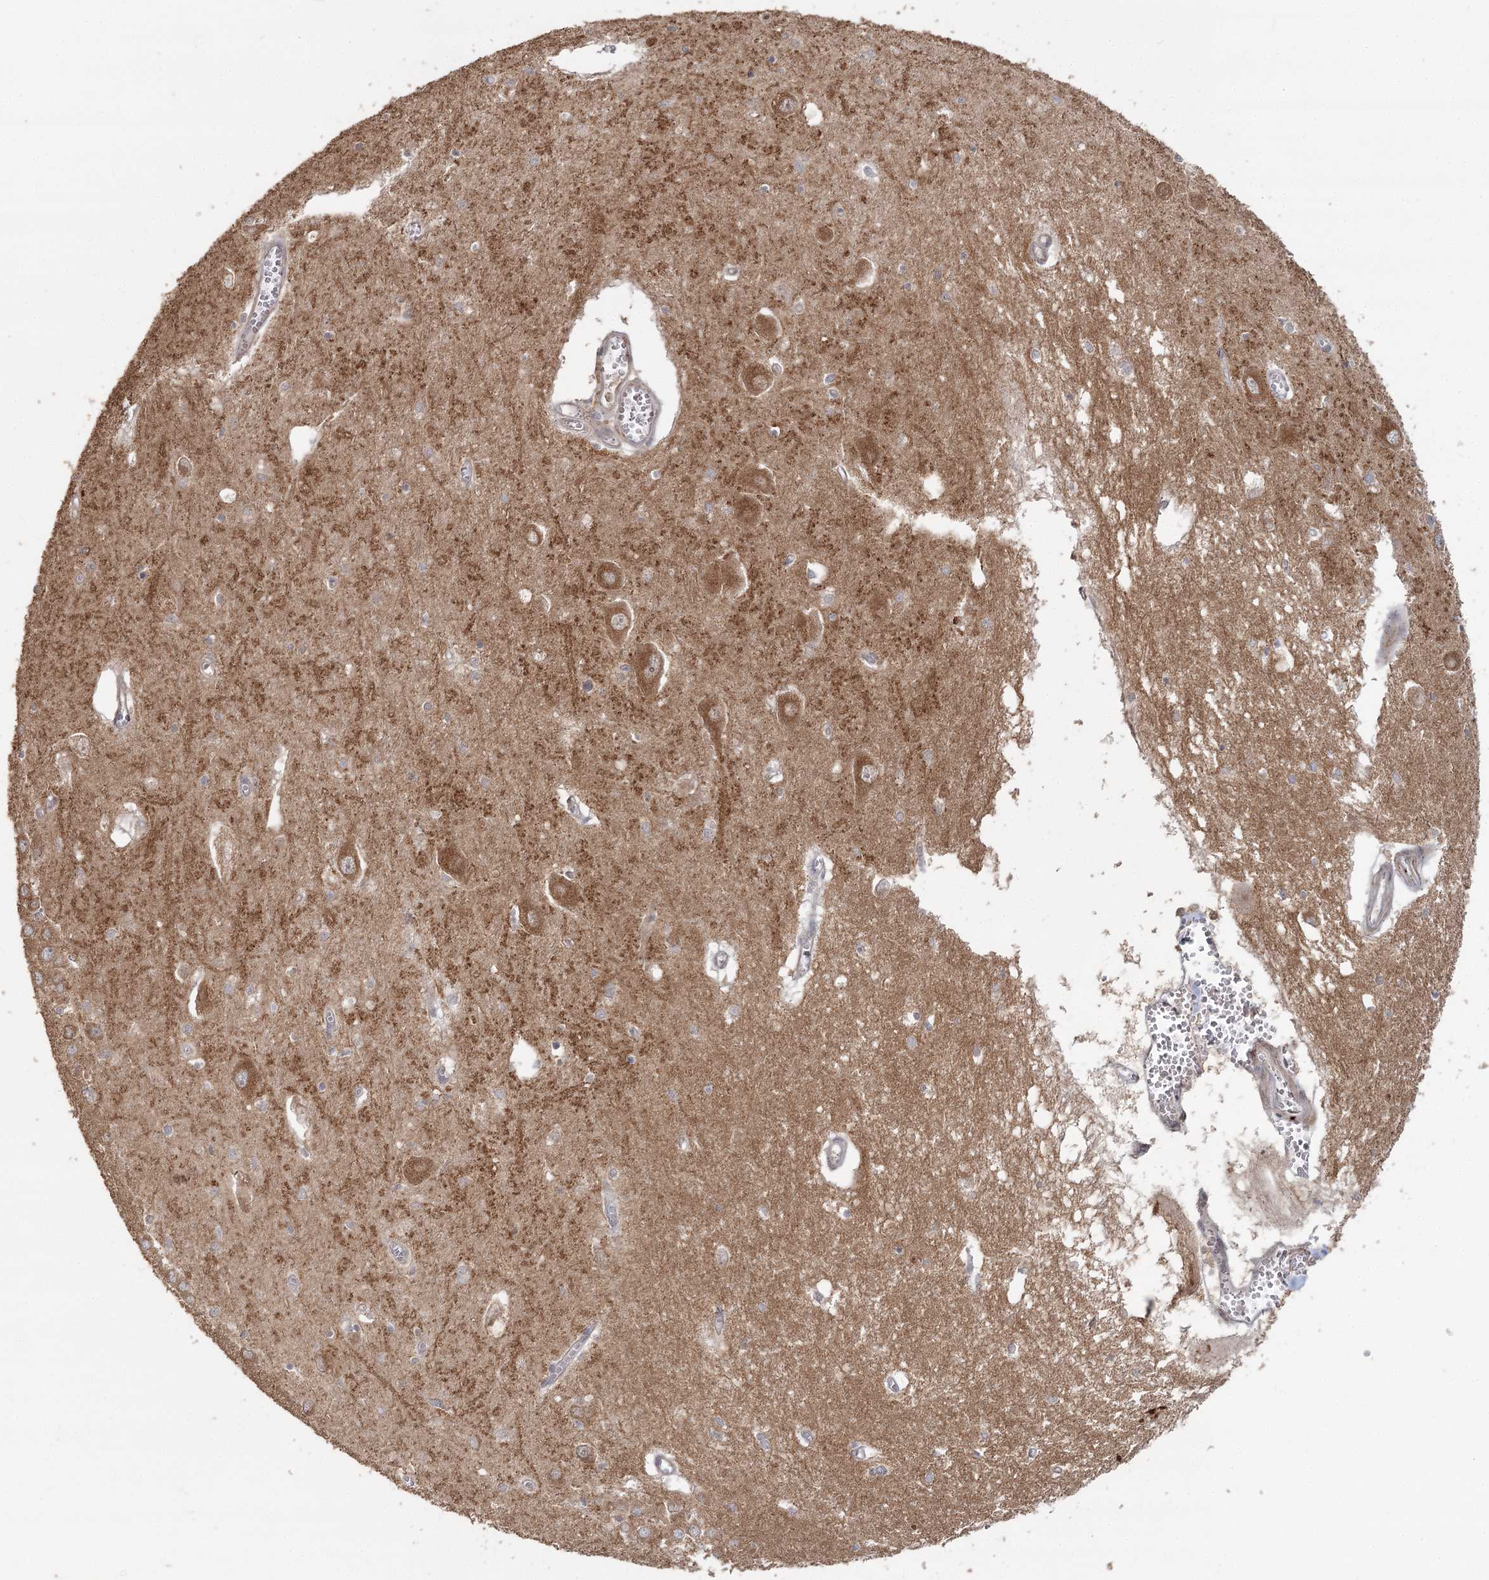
{"staining": {"intensity": "weak", "quantity": "<25%", "location": "cytoplasmic/membranous"}, "tissue": "hippocampus", "cell_type": "Glial cells", "image_type": "normal", "snomed": [{"axis": "morphology", "description": "Normal tissue, NOS"}, {"axis": "topography", "description": "Hippocampus"}], "caption": "Immunohistochemistry (IHC) photomicrograph of normal human hippocampus stained for a protein (brown), which exhibits no staining in glial cells.", "gene": "OBSL1", "patient": {"sex": "male", "age": 70}}